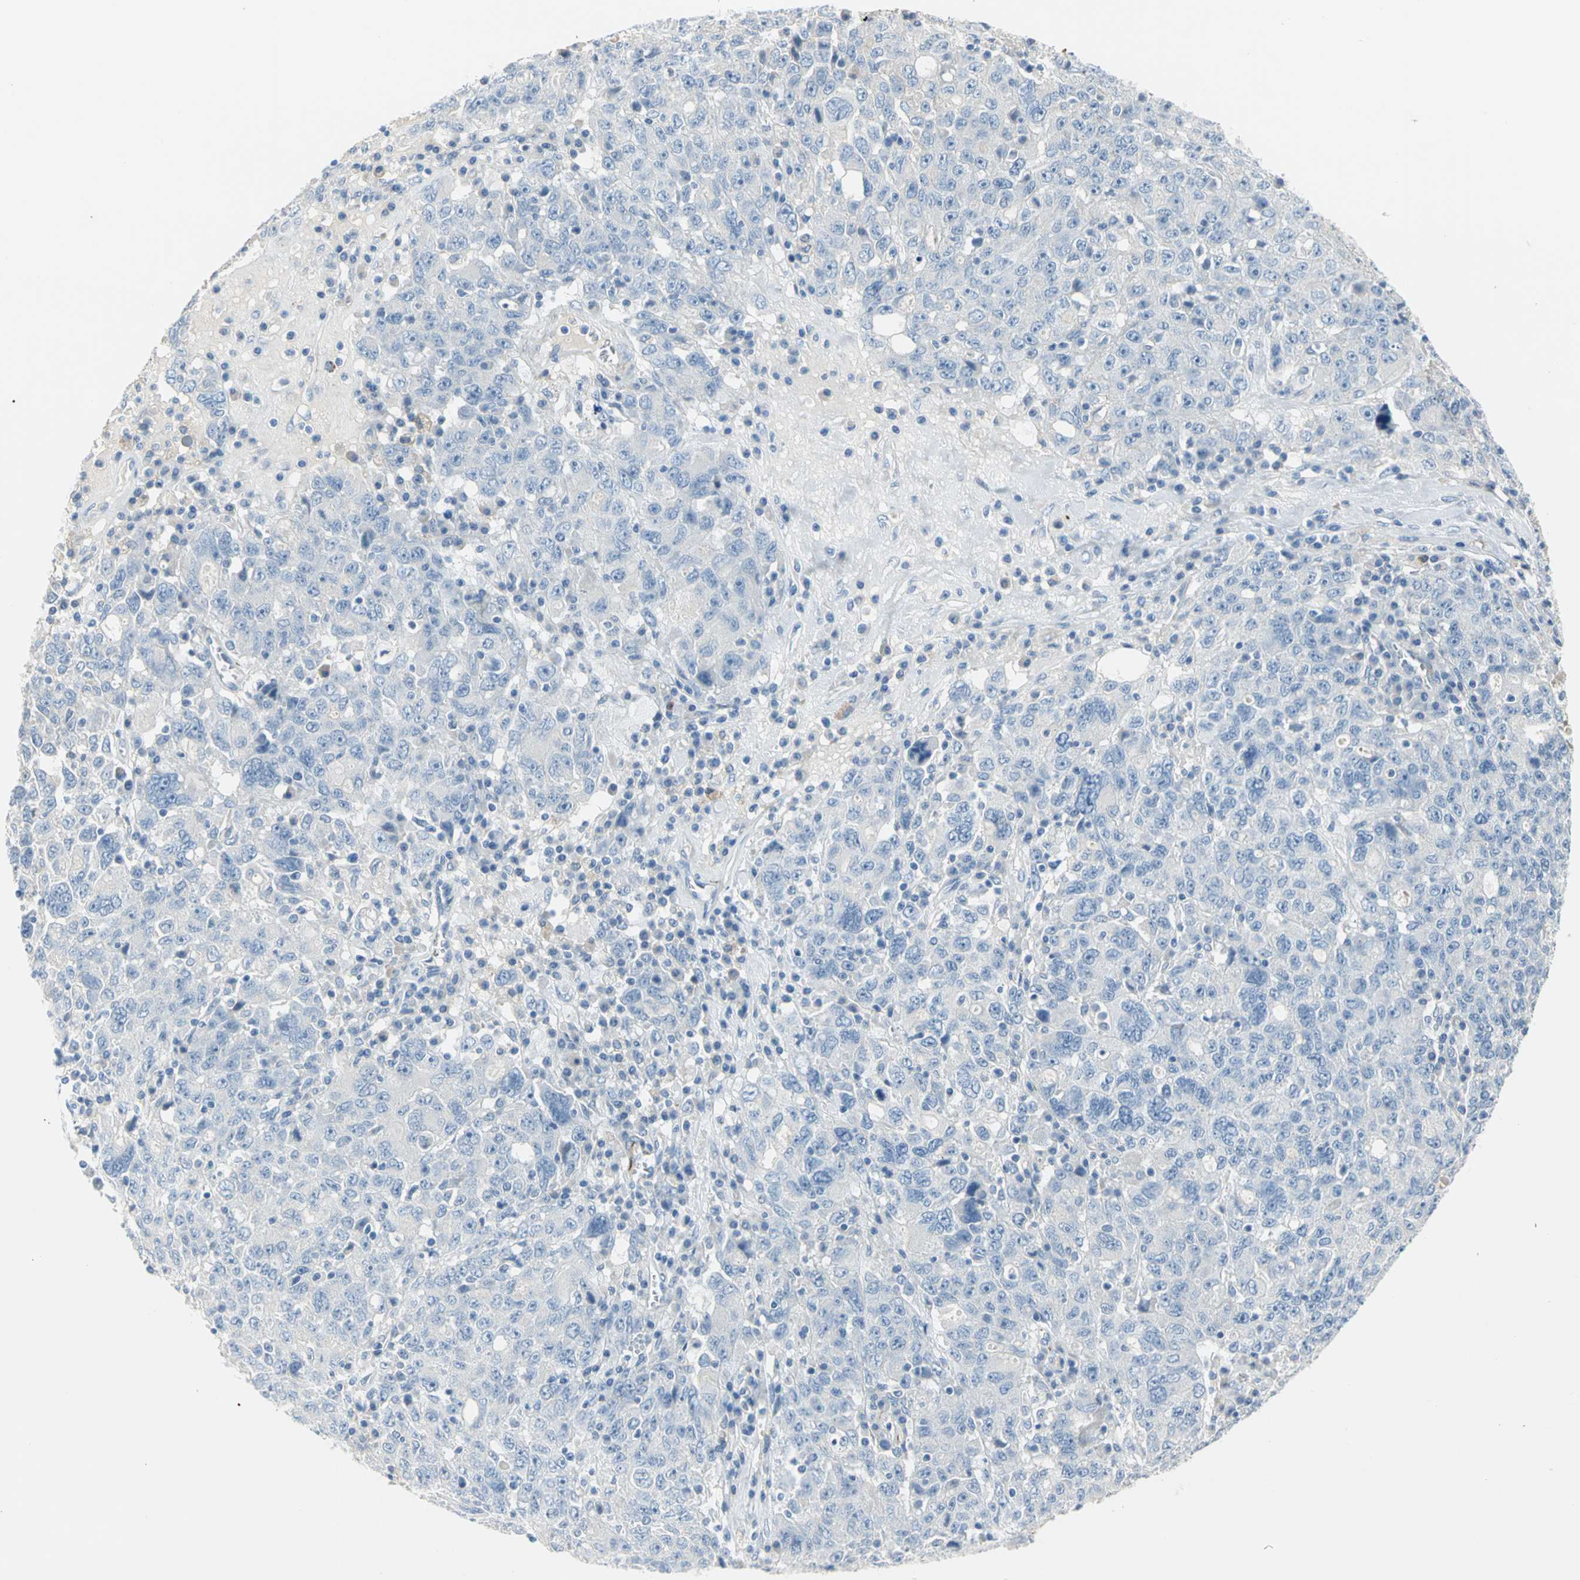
{"staining": {"intensity": "negative", "quantity": "none", "location": "none"}, "tissue": "ovarian cancer", "cell_type": "Tumor cells", "image_type": "cancer", "snomed": [{"axis": "morphology", "description": "Carcinoma, endometroid"}, {"axis": "topography", "description": "Ovary"}], "caption": "IHC micrograph of ovarian endometroid carcinoma stained for a protein (brown), which exhibits no positivity in tumor cells.", "gene": "ALOX15", "patient": {"sex": "female", "age": 62}}